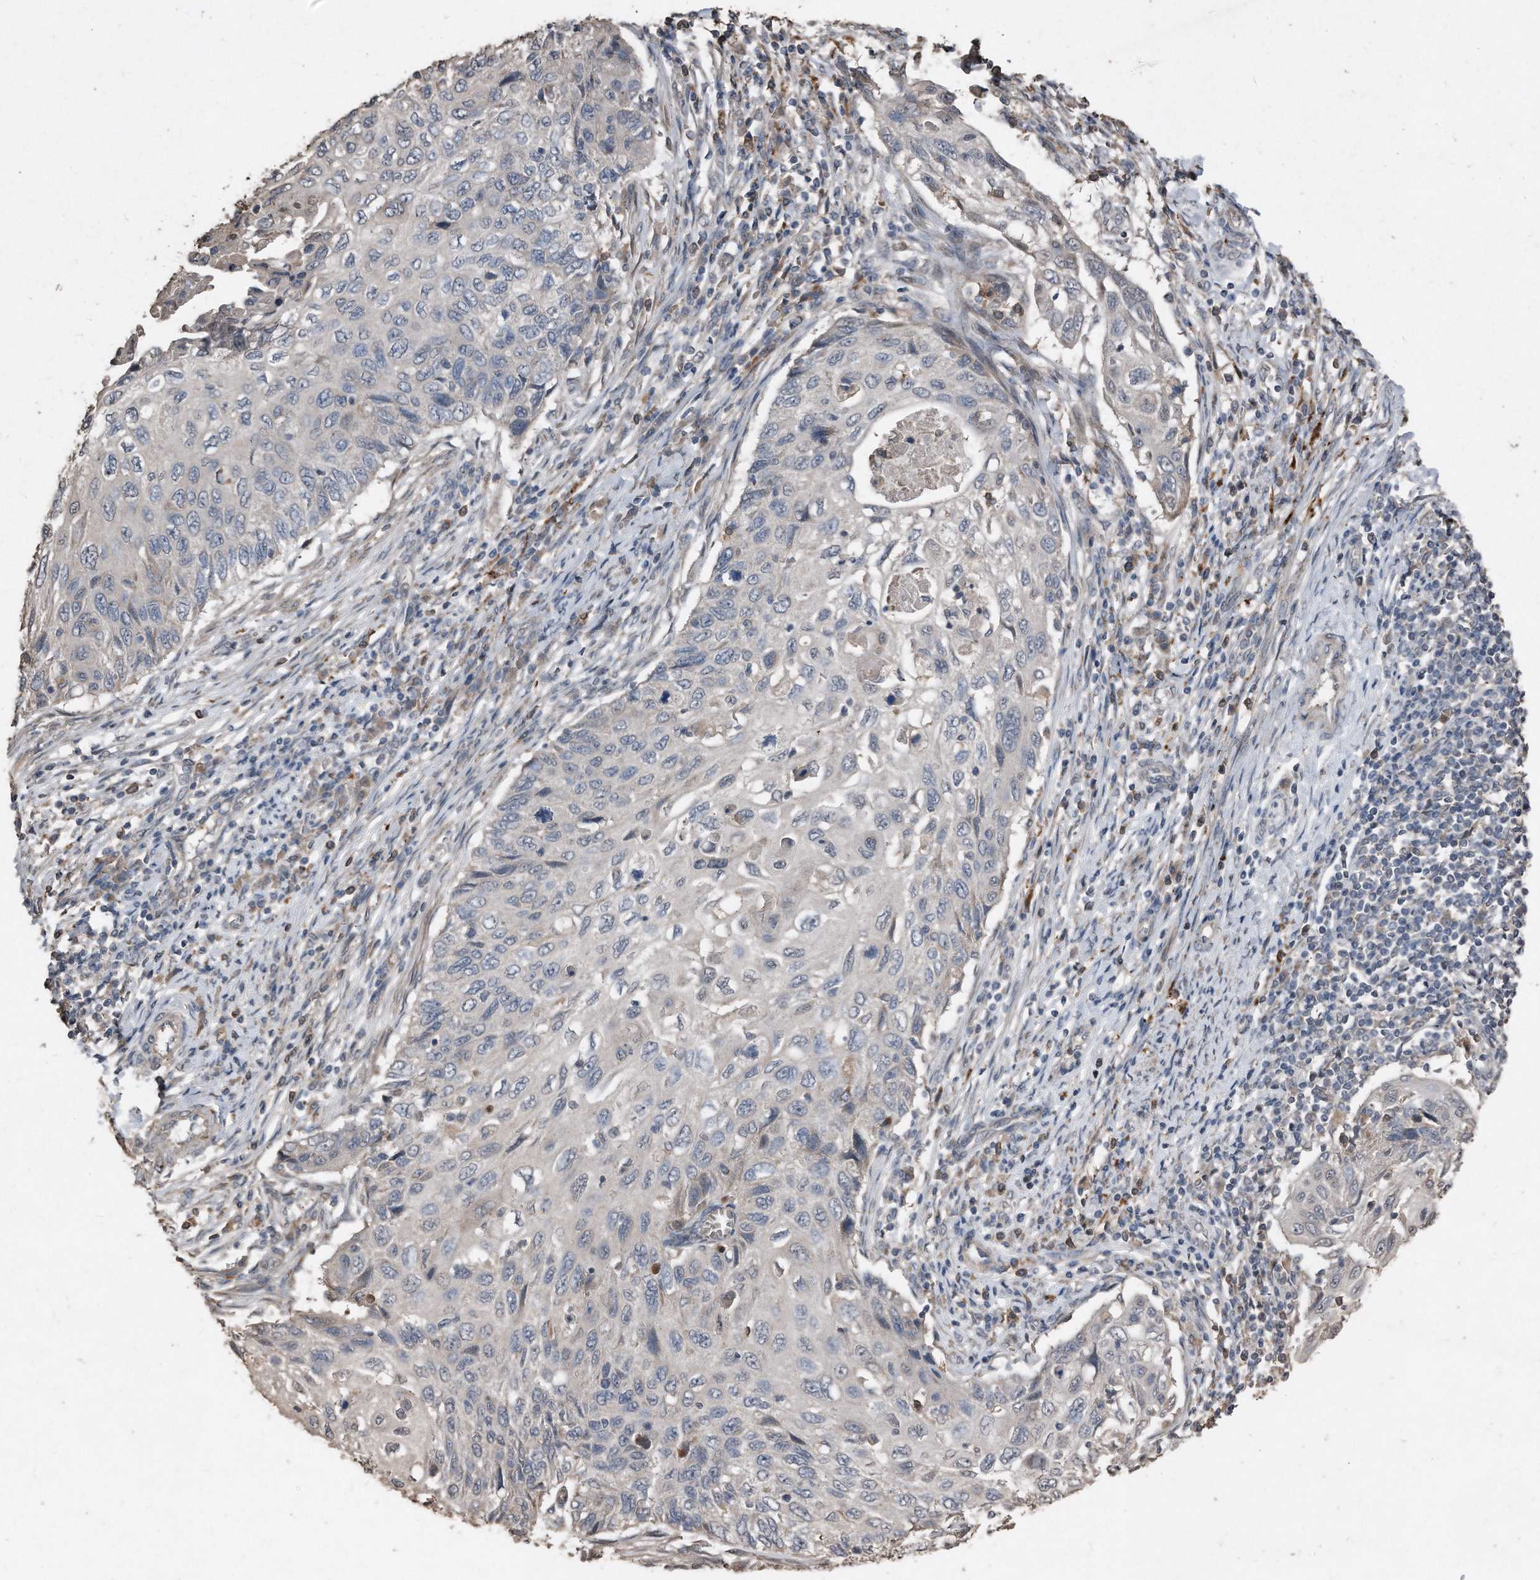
{"staining": {"intensity": "negative", "quantity": "none", "location": "none"}, "tissue": "cervical cancer", "cell_type": "Tumor cells", "image_type": "cancer", "snomed": [{"axis": "morphology", "description": "Squamous cell carcinoma, NOS"}, {"axis": "topography", "description": "Cervix"}], "caption": "High power microscopy photomicrograph of an immunohistochemistry (IHC) histopathology image of cervical cancer, revealing no significant staining in tumor cells.", "gene": "ANKRD10", "patient": {"sex": "female", "age": 70}}